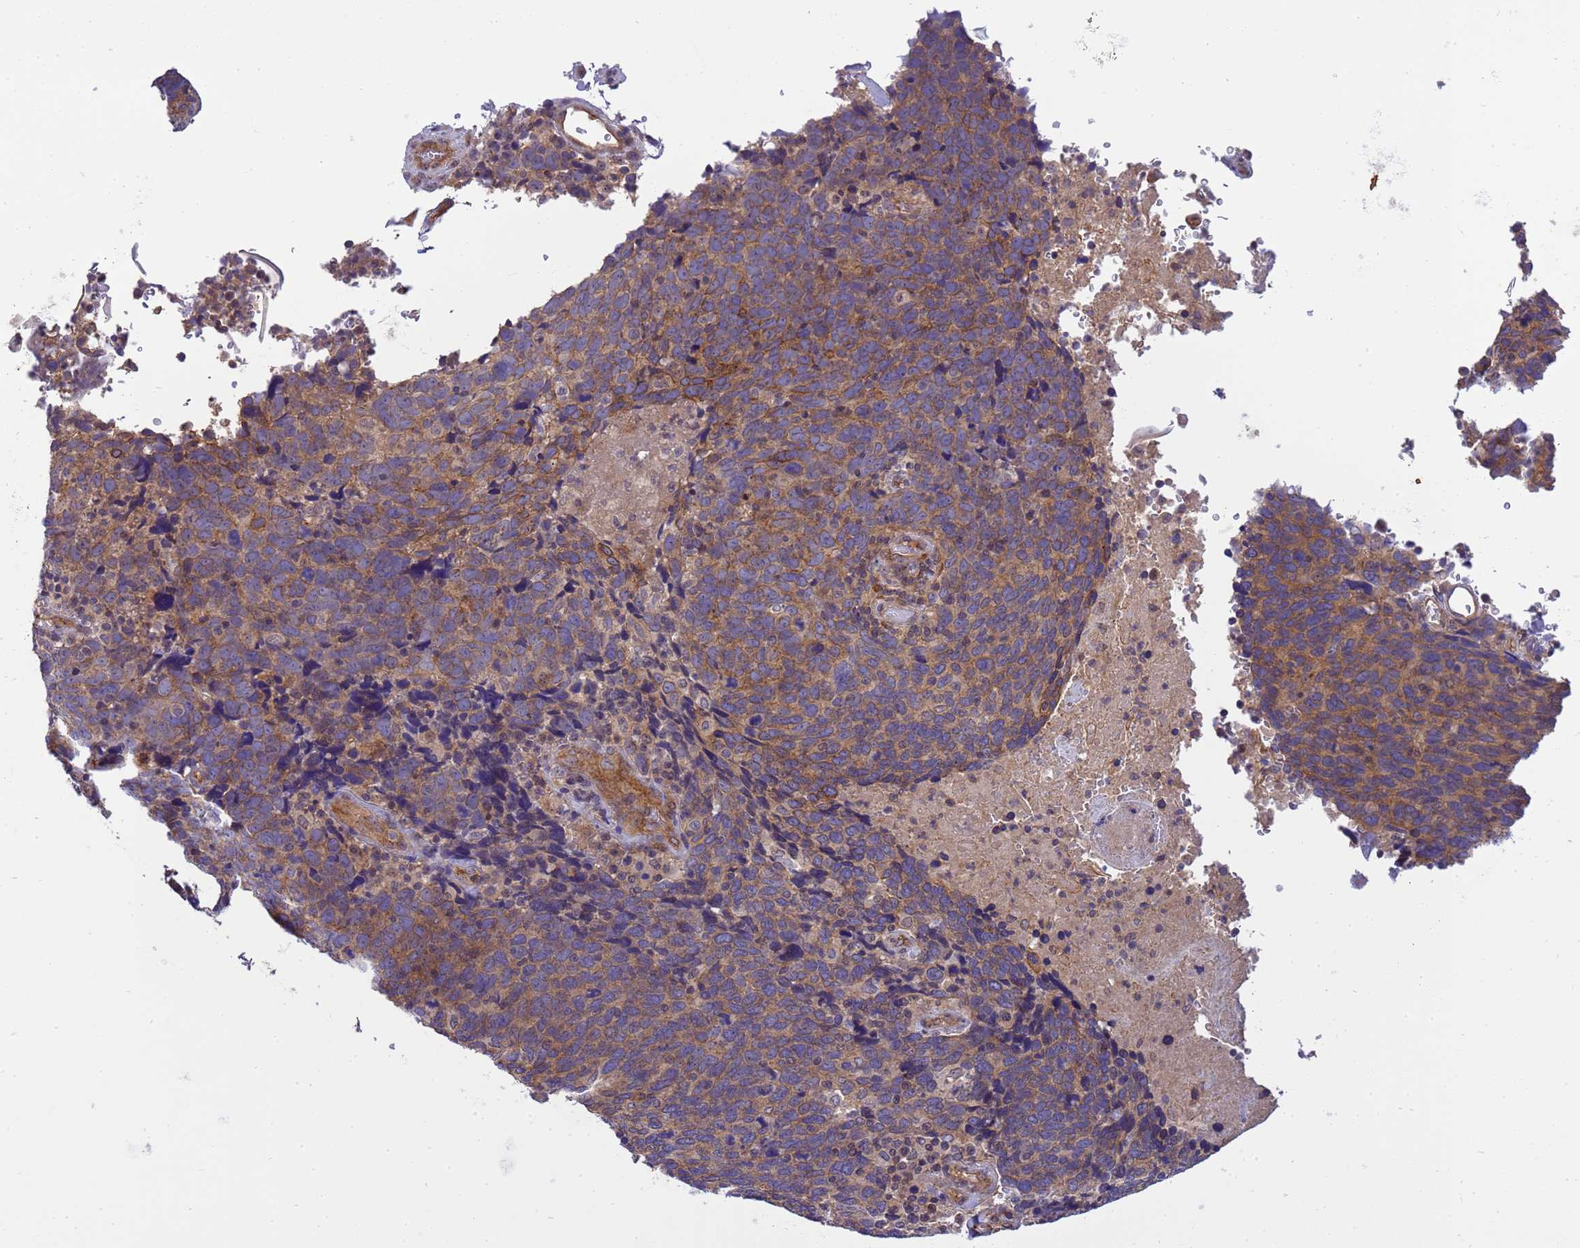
{"staining": {"intensity": "moderate", "quantity": "25%-75%", "location": "cytoplasmic/membranous"}, "tissue": "cervical cancer", "cell_type": "Tumor cells", "image_type": "cancer", "snomed": [{"axis": "morphology", "description": "Squamous cell carcinoma, NOS"}, {"axis": "topography", "description": "Cervix"}], "caption": "Cervical squamous cell carcinoma stained with immunohistochemistry (IHC) demonstrates moderate cytoplasmic/membranous staining in about 25%-75% of tumor cells.", "gene": "SMCO3", "patient": {"sex": "female", "age": 41}}